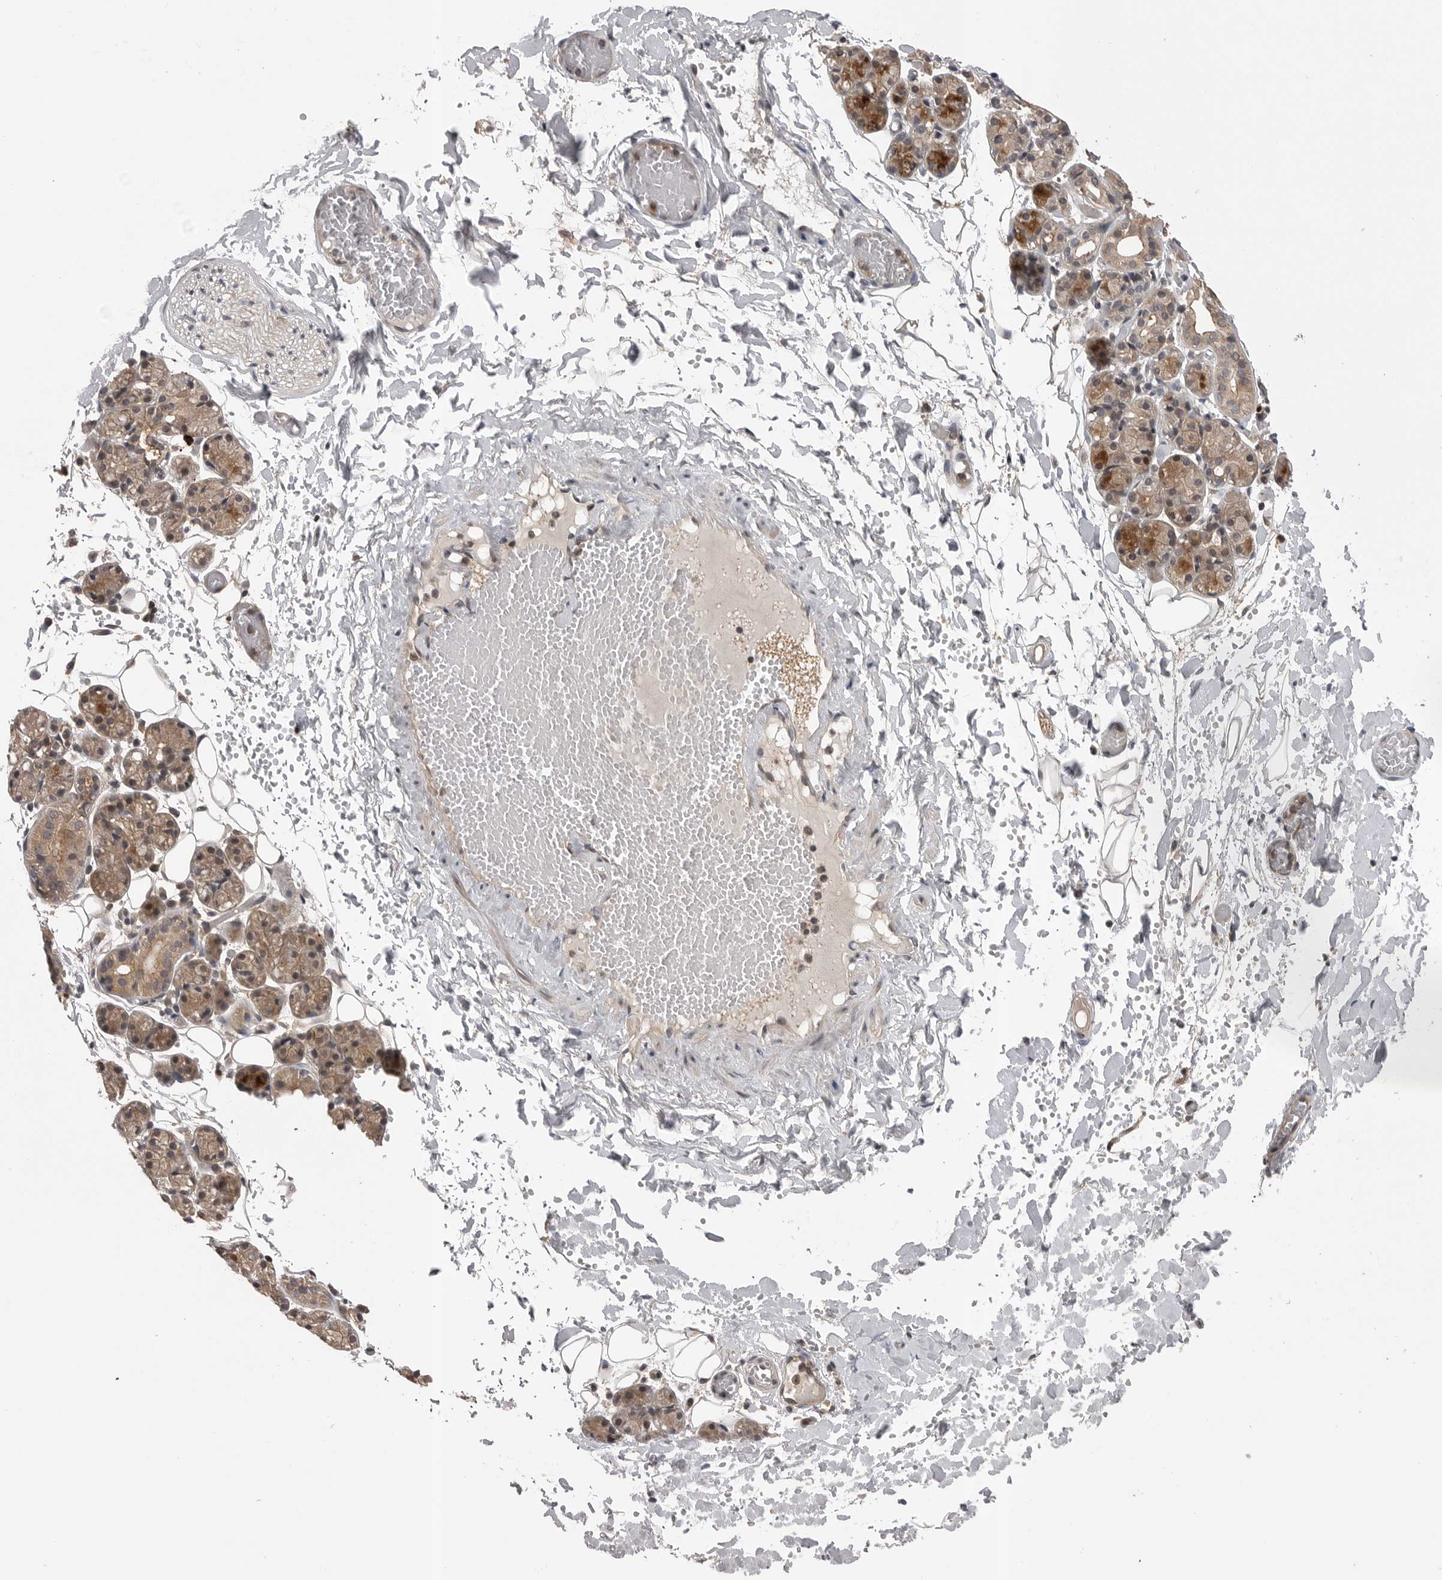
{"staining": {"intensity": "weak", "quantity": "25%-75%", "location": "cytoplasmic/membranous,nuclear"}, "tissue": "salivary gland", "cell_type": "Glandular cells", "image_type": "normal", "snomed": [{"axis": "morphology", "description": "Normal tissue, NOS"}, {"axis": "topography", "description": "Salivary gland"}], "caption": "The photomicrograph demonstrates a brown stain indicating the presence of a protein in the cytoplasmic/membranous,nuclear of glandular cells in salivary gland. (Stains: DAB (3,3'-diaminobenzidine) in brown, nuclei in blue, Microscopy: brightfield microscopy at high magnification).", "gene": "AOAH", "patient": {"sex": "male", "age": 63}}